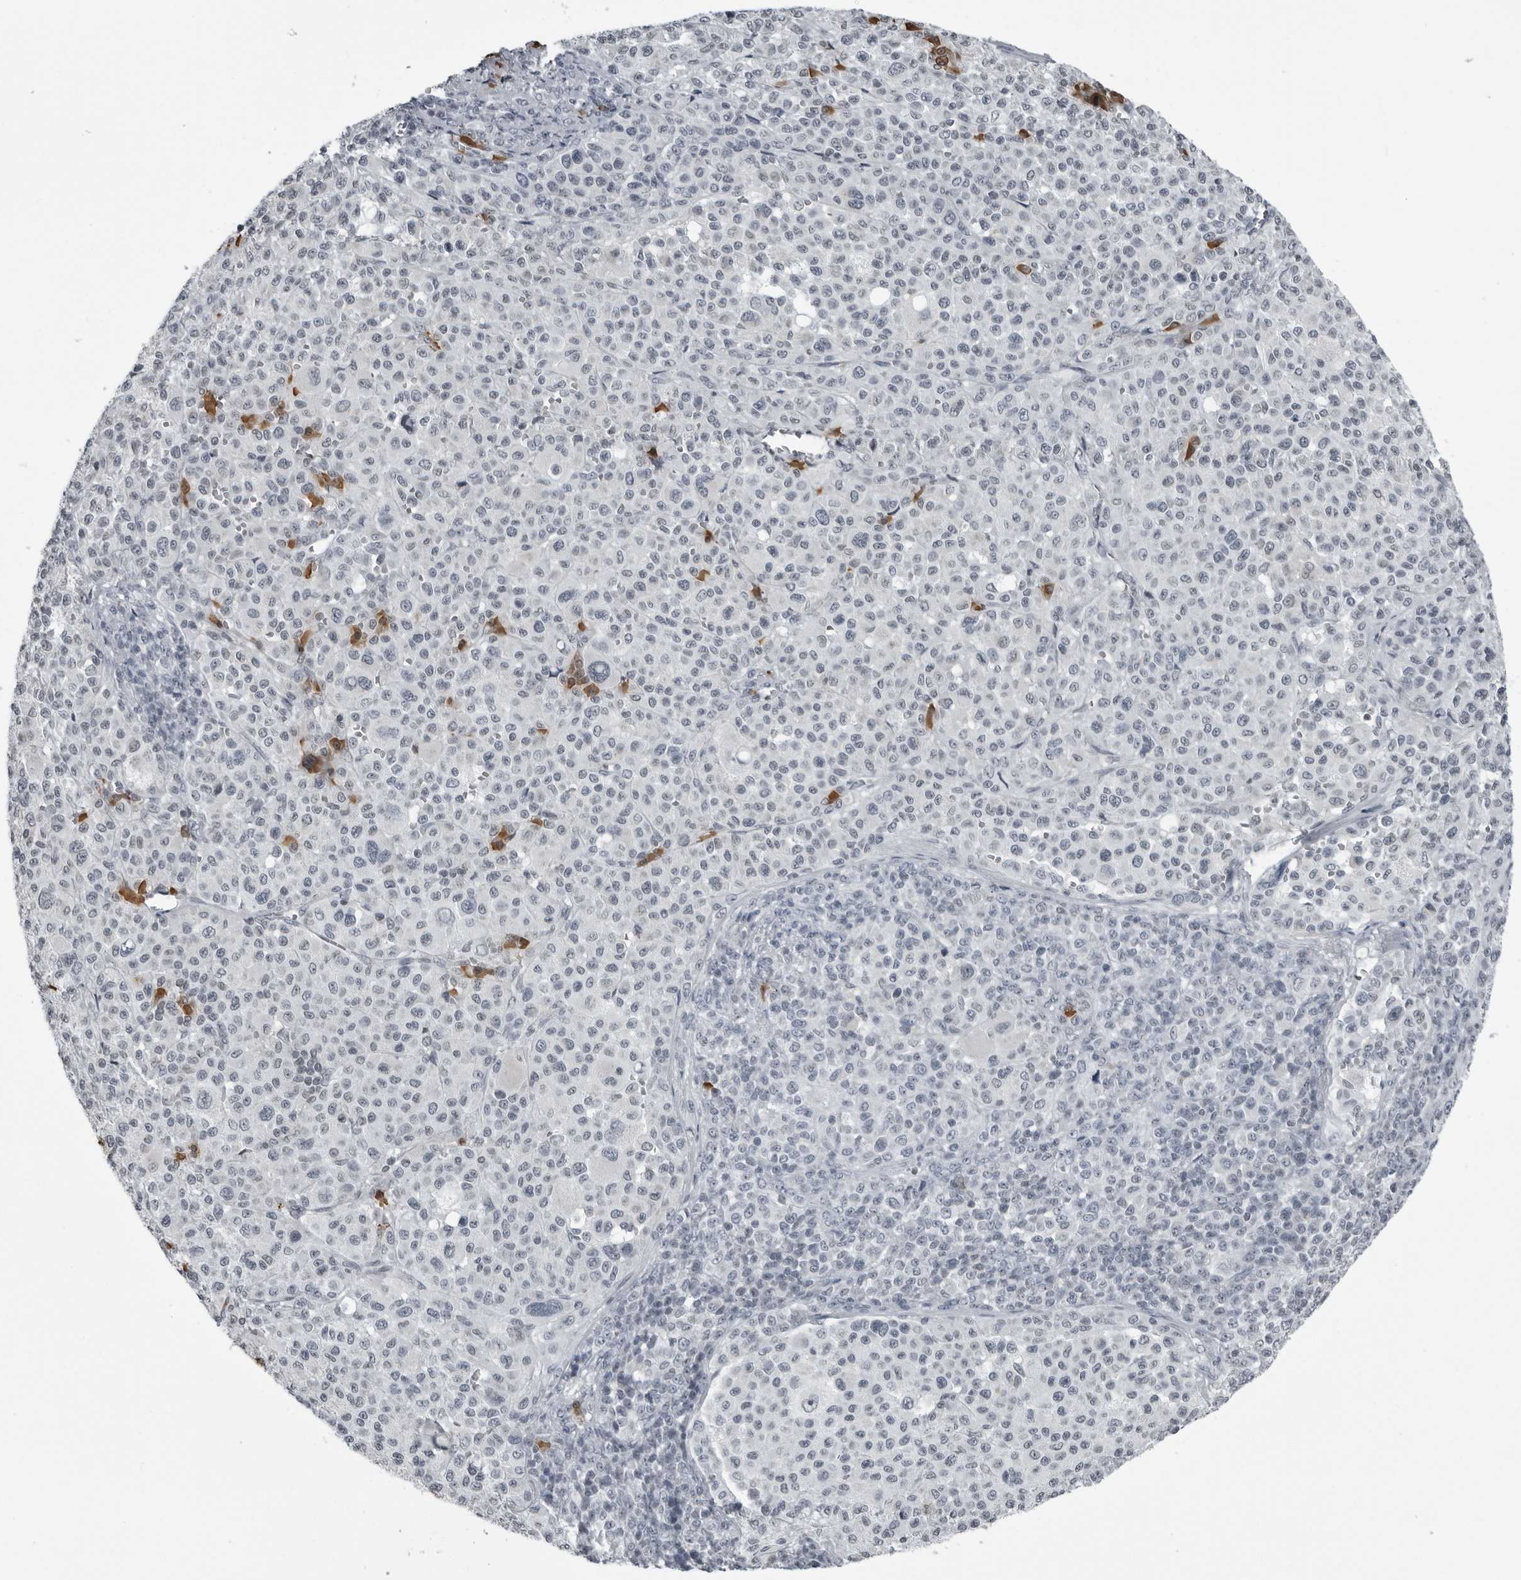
{"staining": {"intensity": "negative", "quantity": "none", "location": "none"}, "tissue": "melanoma", "cell_type": "Tumor cells", "image_type": "cancer", "snomed": [{"axis": "morphology", "description": "Malignant melanoma, Metastatic site"}, {"axis": "topography", "description": "Skin"}], "caption": "Melanoma was stained to show a protein in brown. There is no significant staining in tumor cells.", "gene": "RTCA", "patient": {"sex": "female", "age": 74}}